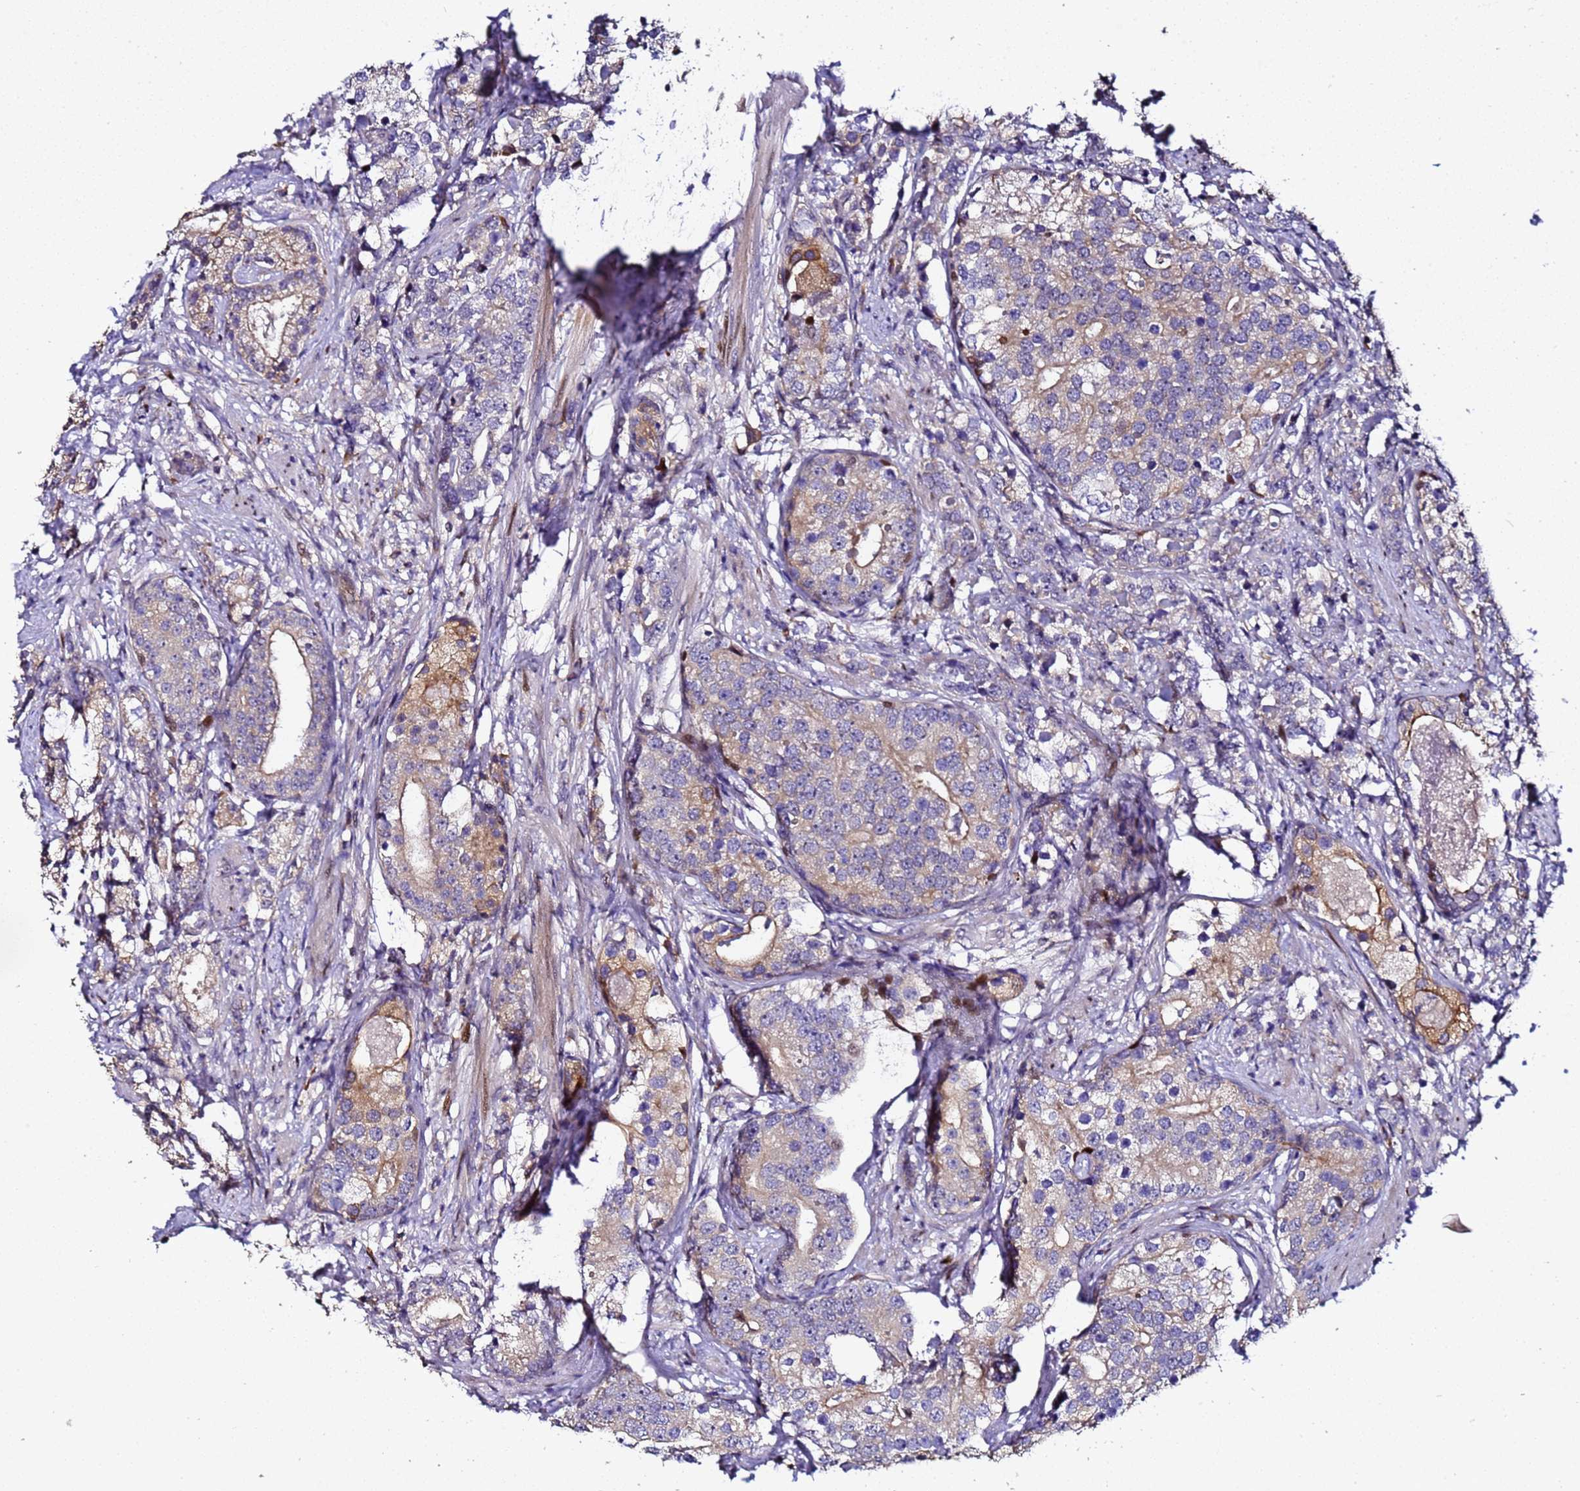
{"staining": {"intensity": "weak", "quantity": "<25%", "location": "cytoplasmic/membranous"}, "tissue": "prostate cancer", "cell_type": "Tumor cells", "image_type": "cancer", "snomed": [{"axis": "morphology", "description": "Adenocarcinoma, High grade"}, {"axis": "topography", "description": "Prostate"}], "caption": "Immunohistochemistry (IHC) of prostate cancer displays no positivity in tumor cells. (Immunohistochemistry, brightfield microscopy, high magnification).", "gene": "ALG3", "patient": {"sex": "male", "age": 69}}